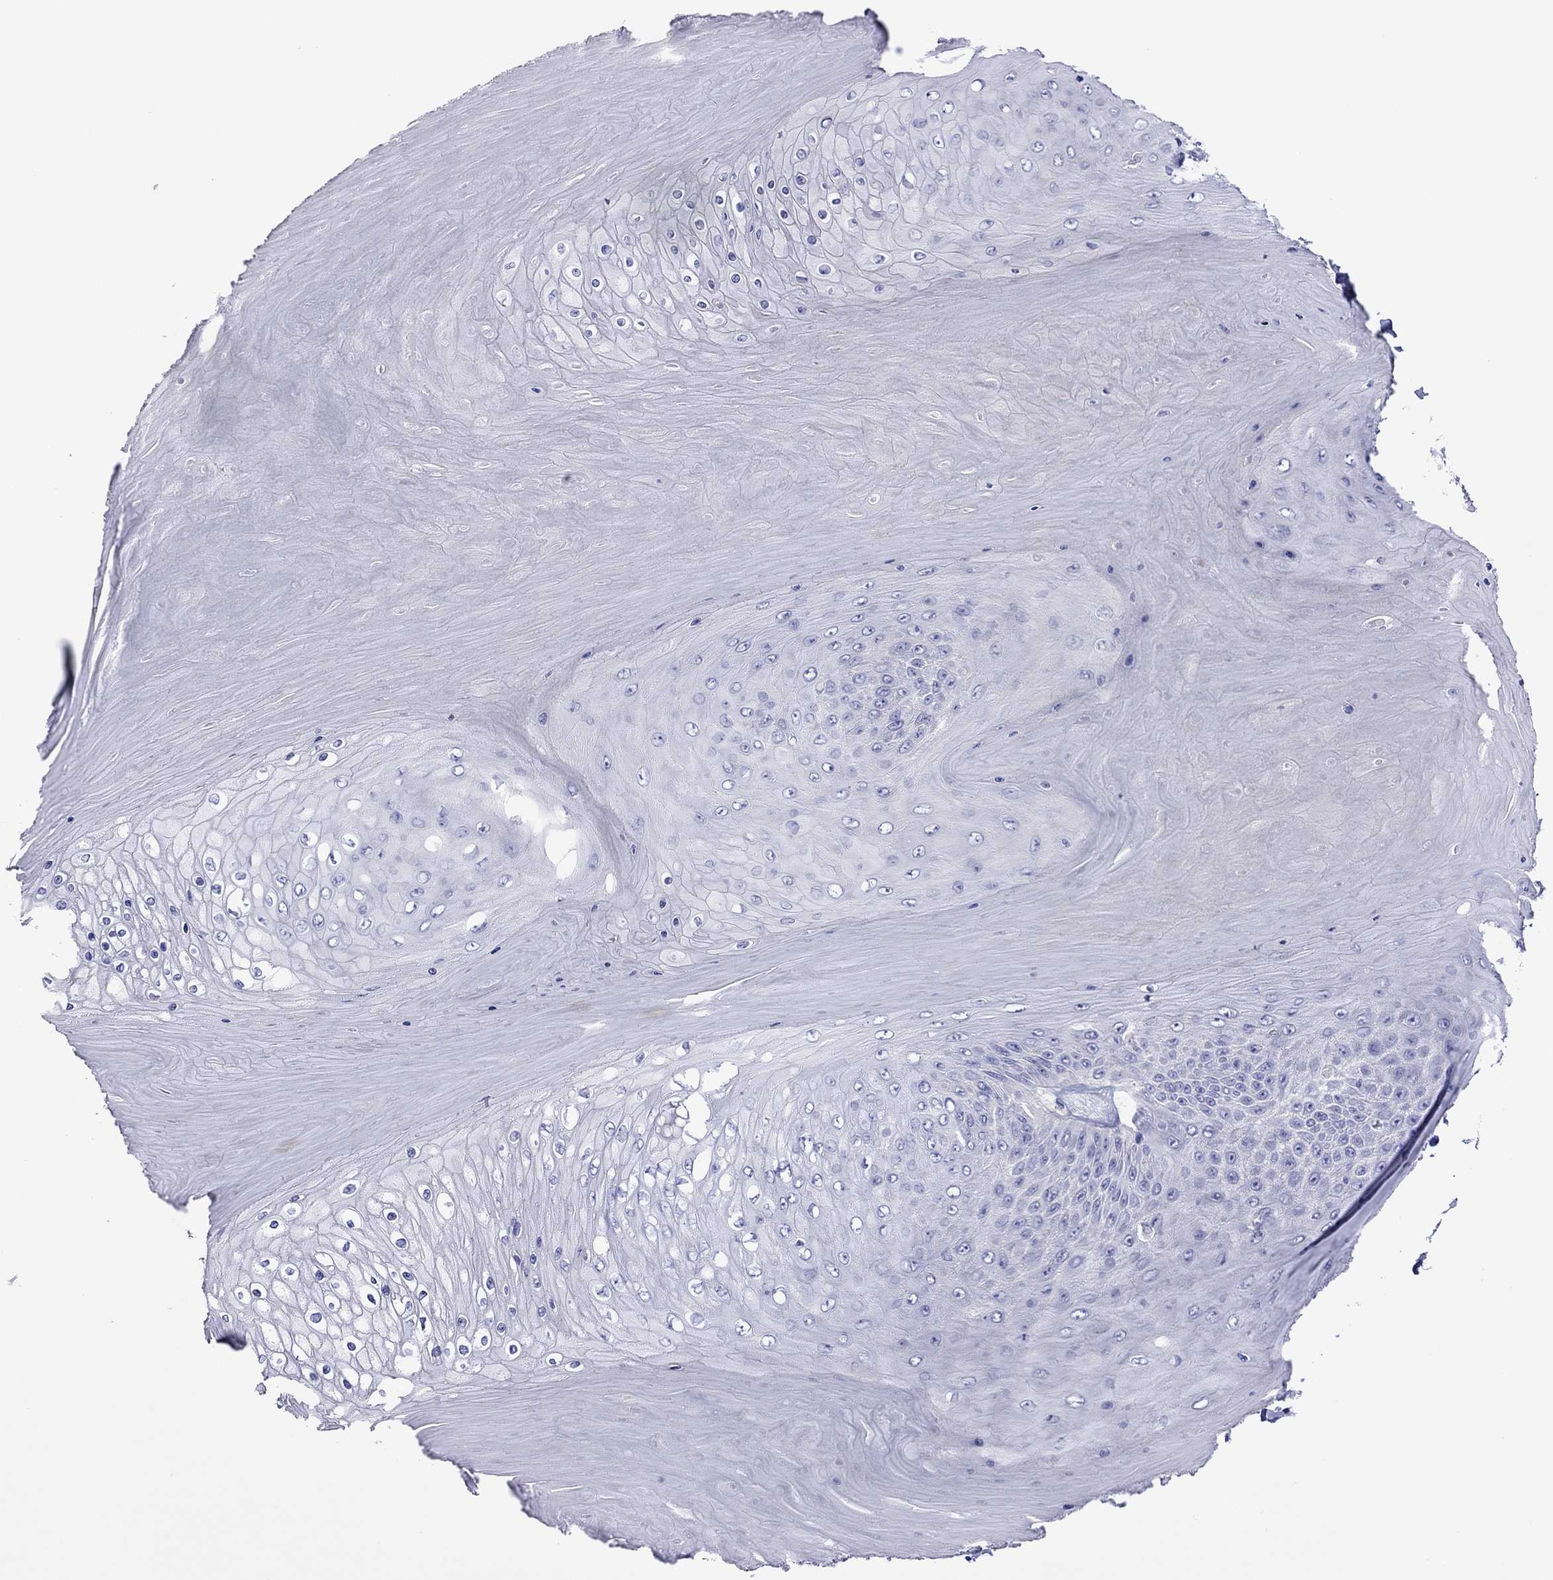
{"staining": {"intensity": "negative", "quantity": "none", "location": "none"}, "tissue": "skin cancer", "cell_type": "Tumor cells", "image_type": "cancer", "snomed": [{"axis": "morphology", "description": "Squamous cell carcinoma, NOS"}, {"axis": "topography", "description": "Skin"}], "caption": "Immunohistochemistry micrograph of human skin cancer (squamous cell carcinoma) stained for a protein (brown), which demonstrates no positivity in tumor cells. Brightfield microscopy of immunohistochemistry (IHC) stained with DAB (3,3'-diaminobenzidine) (brown) and hematoxylin (blue), captured at high magnification.", "gene": "MPZ", "patient": {"sex": "male", "age": 62}}